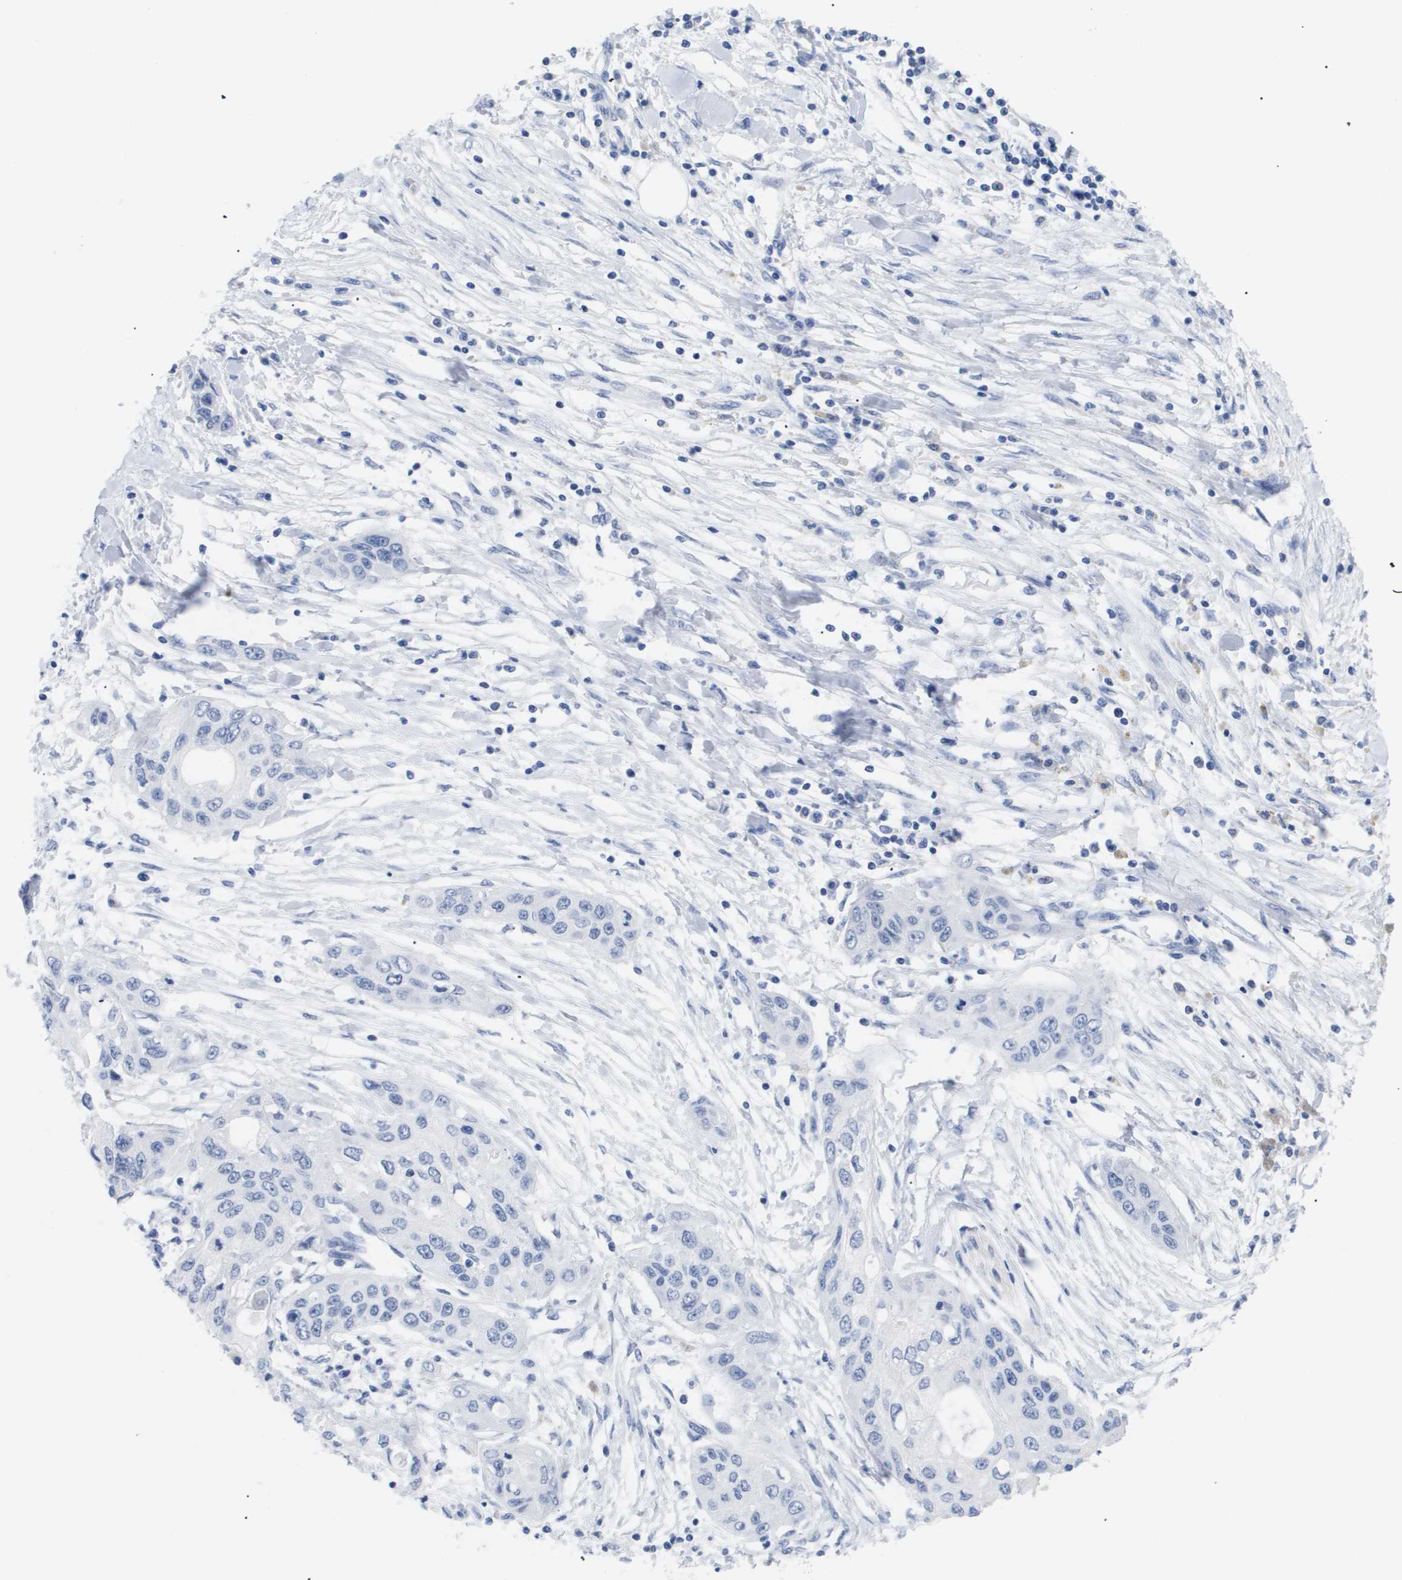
{"staining": {"intensity": "negative", "quantity": "none", "location": "none"}, "tissue": "pancreatic cancer", "cell_type": "Tumor cells", "image_type": "cancer", "snomed": [{"axis": "morphology", "description": "Adenocarcinoma, NOS"}, {"axis": "topography", "description": "Pancreas"}], "caption": "IHC of pancreatic cancer (adenocarcinoma) shows no staining in tumor cells.", "gene": "CAV3", "patient": {"sex": "female", "age": 70}}